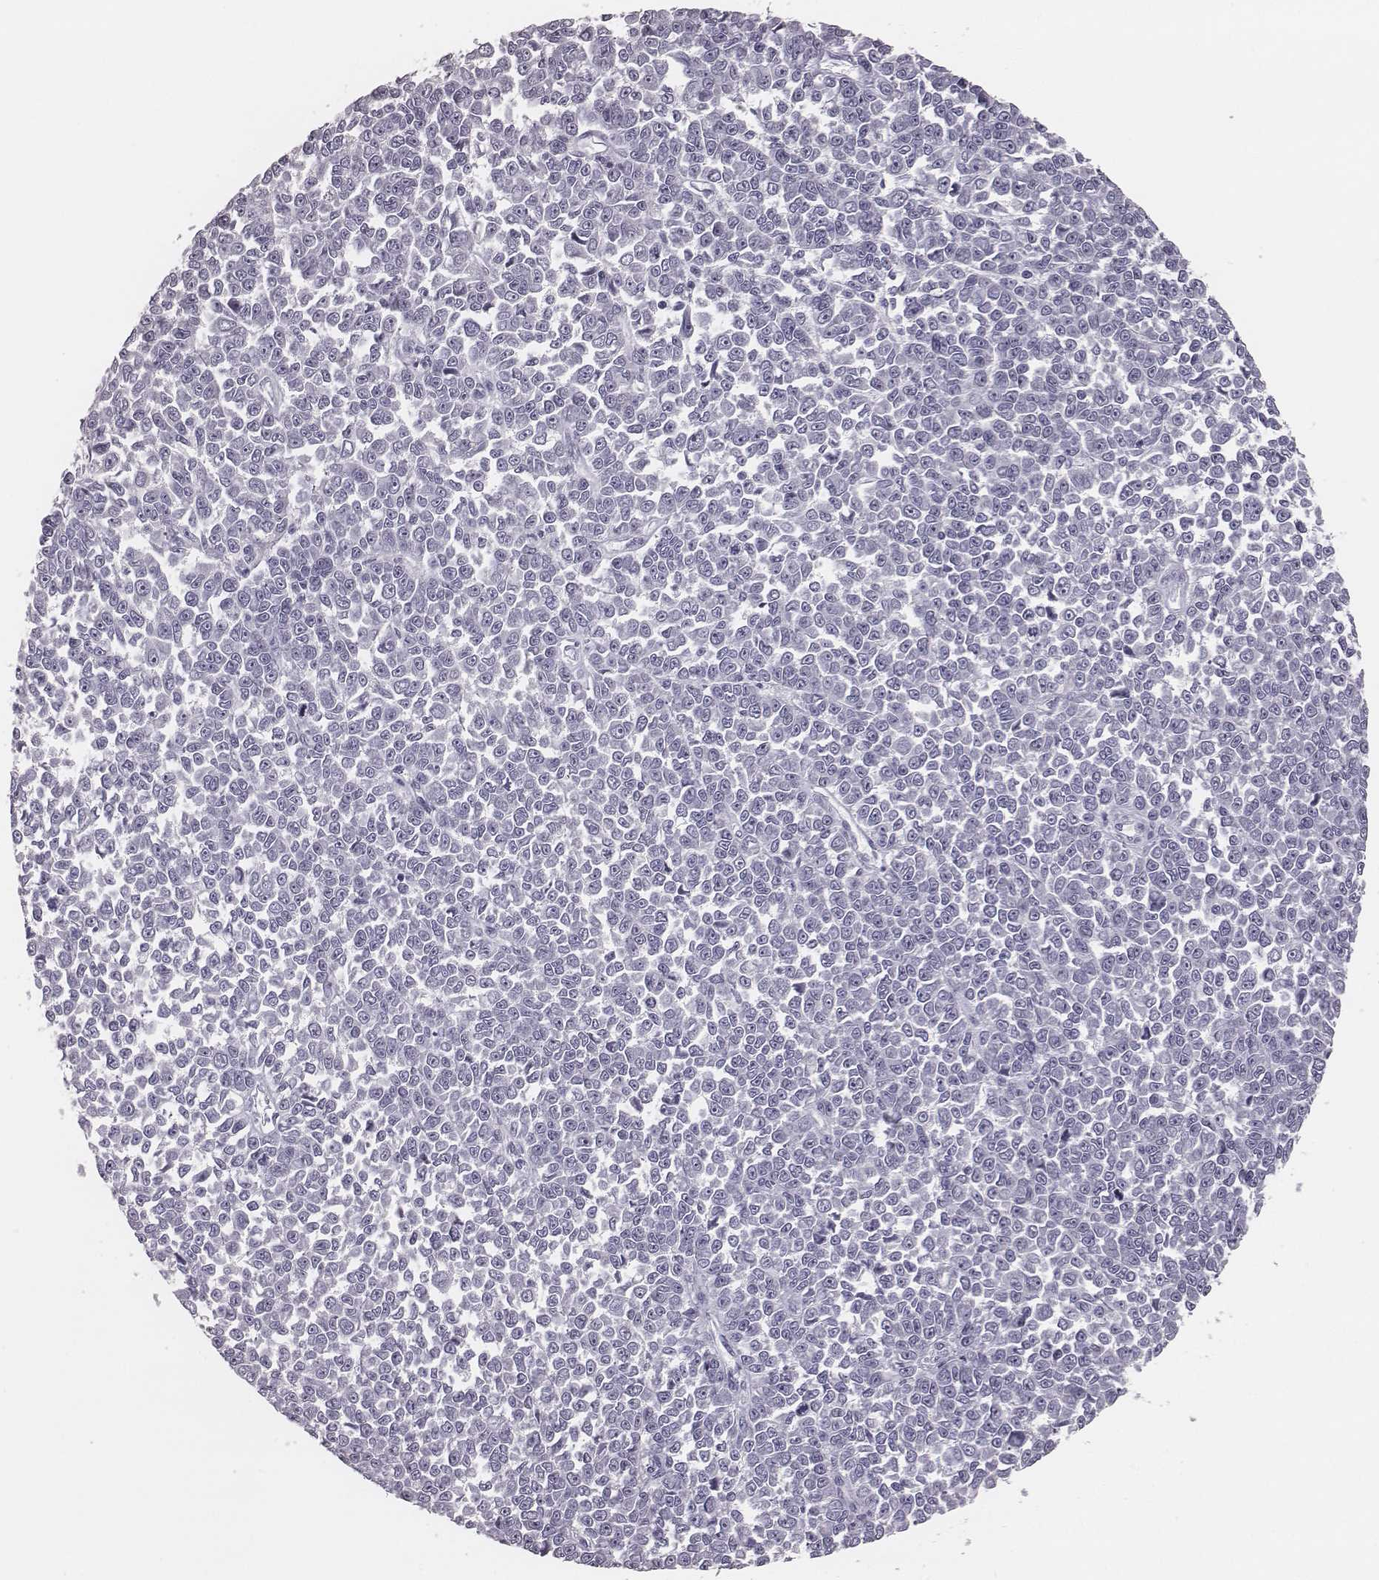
{"staining": {"intensity": "negative", "quantity": "none", "location": "none"}, "tissue": "melanoma", "cell_type": "Tumor cells", "image_type": "cancer", "snomed": [{"axis": "morphology", "description": "Malignant melanoma, NOS"}, {"axis": "topography", "description": "Skin"}], "caption": "Tumor cells are negative for brown protein staining in melanoma.", "gene": "CSH1", "patient": {"sex": "female", "age": 95}}